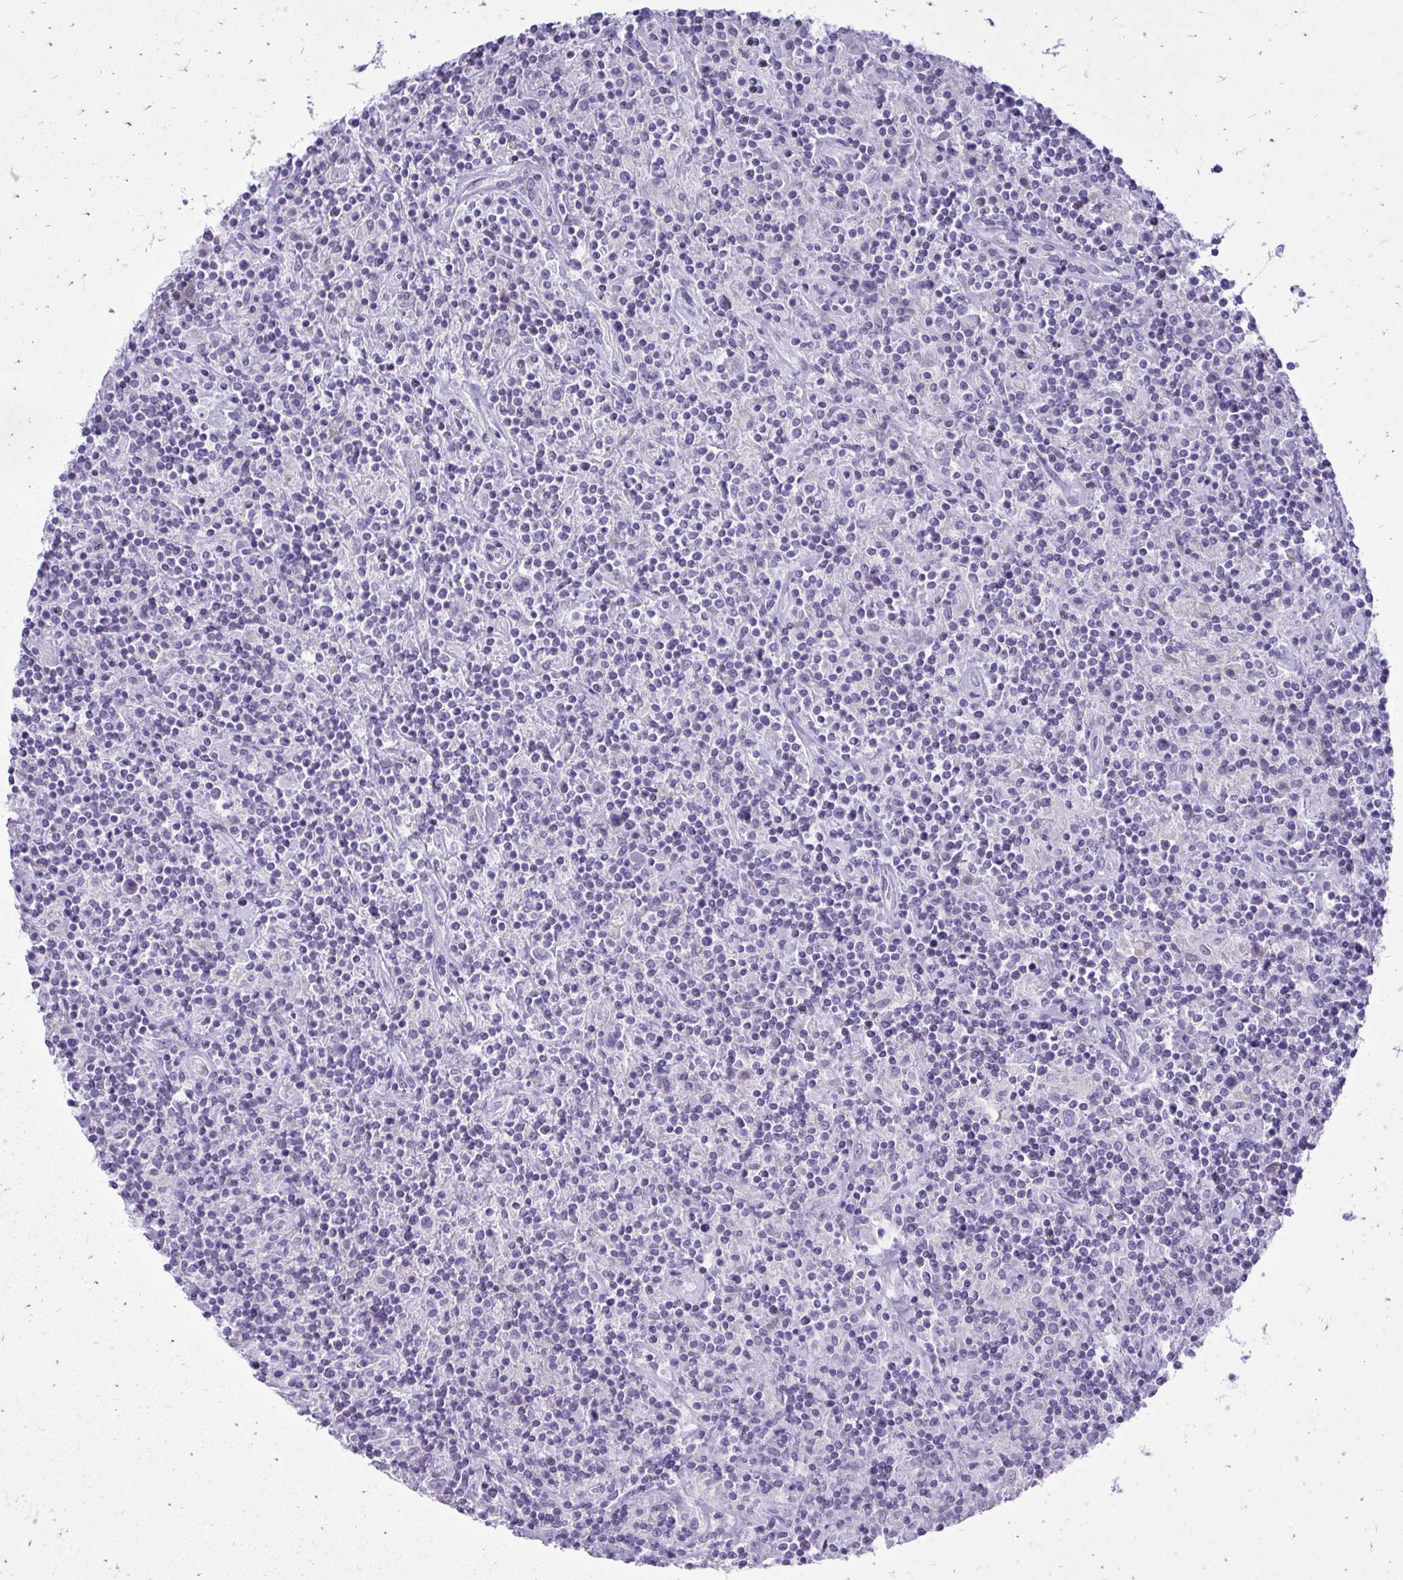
{"staining": {"intensity": "negative", "quantity": "none", "location": "none"}, "tissue": "lymphoma", "cell_type": "Tumor cells", "image_type": "cancer", "snomed": [{"axis": "morphology", "description": "Hodgkin's disease, NOS"}, {"axis": "topography", "description": "Lymph node"}], "caption": "The immunohistochemistry (IHC) histopathology image has no significant expression in tumor cells of Hodgkin's disease tissue.", "gene": "GABRA1", "patient": {"sex": "male", "age": 70}}